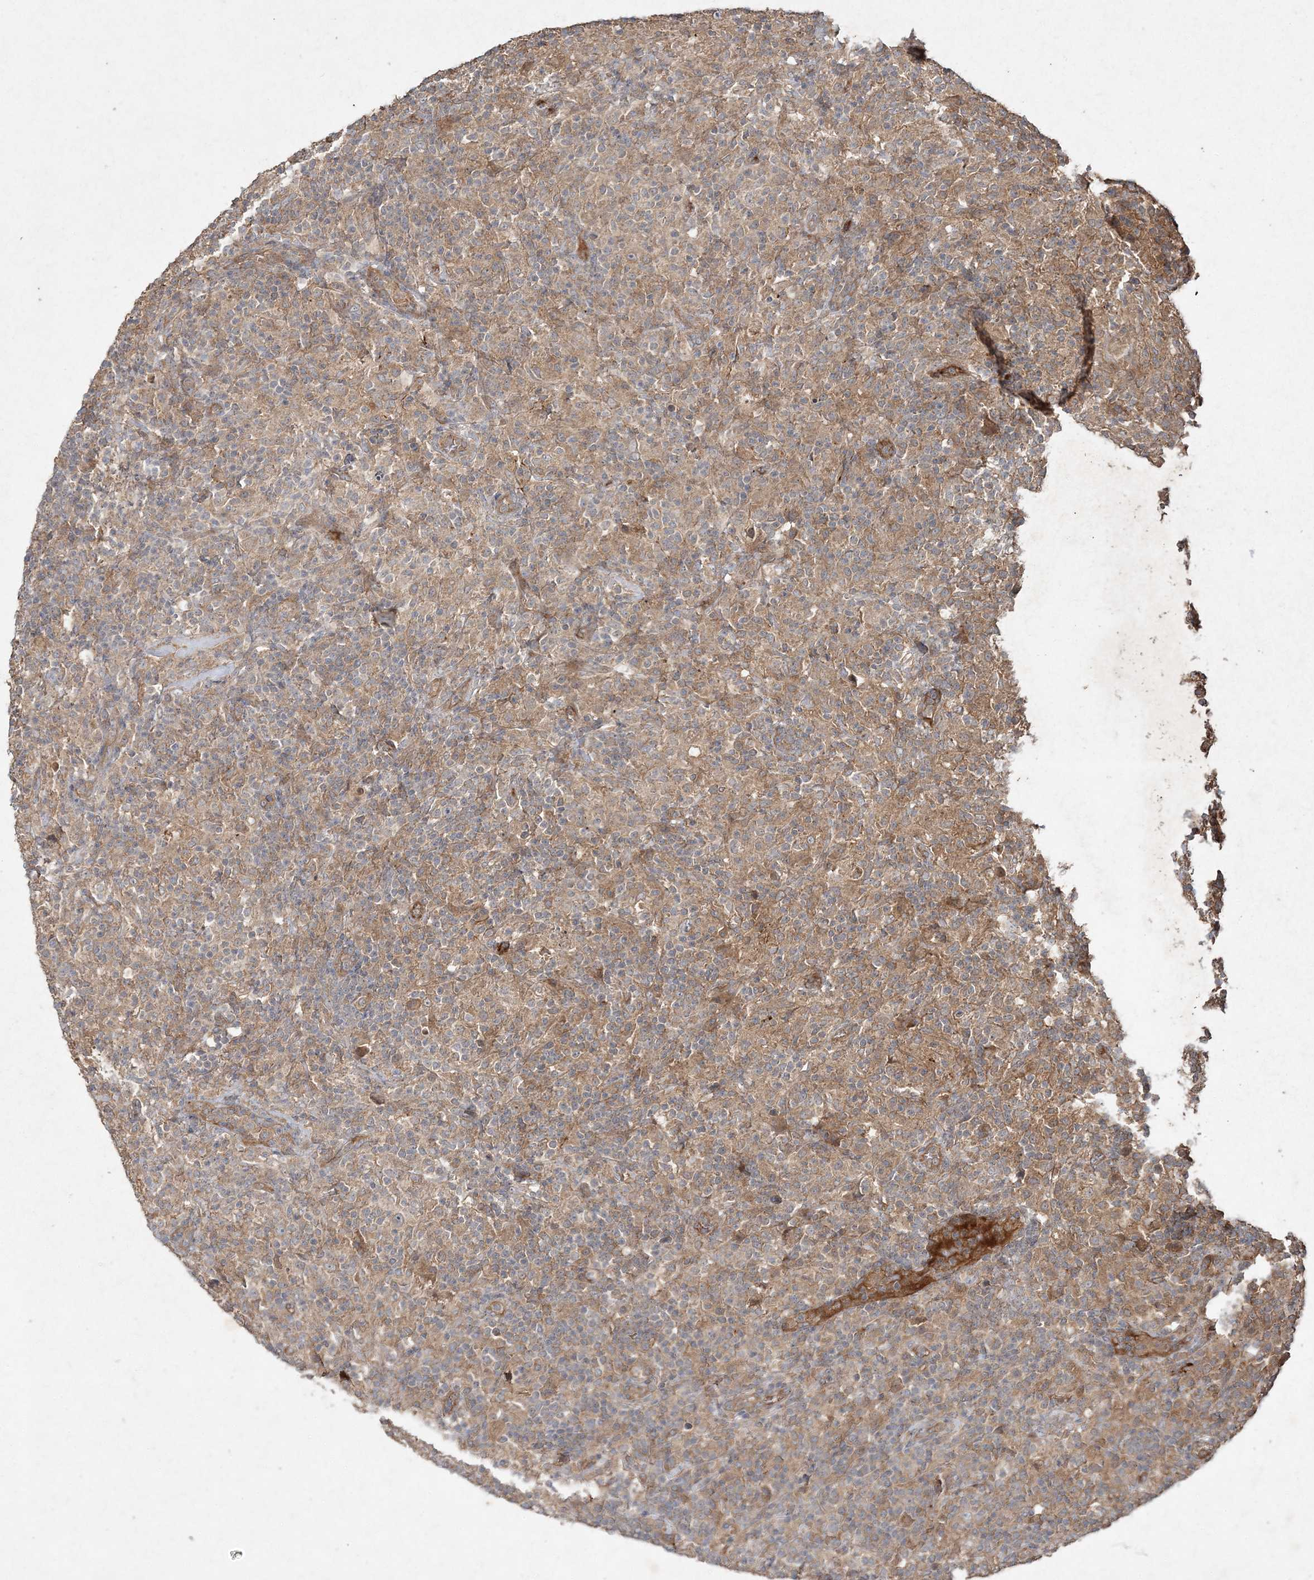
{"staining": {"intensity": "weak", "quantity": "25%-75%", "location": "cytoplasmic/membranous"}, "tissue": "lymphoma", "cell_type": "Tumor cells", "image_type": "cancer", "snomed": [{"axis": "morphology", "description": "Hodgkin's disease, NOS"}, {"axis": "topography", "description": "Lymph node"}], "caption": "High-power microscopy captured an IHC micrograph of Hodgkin's disease, revealing weak cytoplasmic/membranous staining in approximately 25%-75% of tumor cells.", "gene": "SPRY1", "patient": {"sex": "male", "age": 70}}